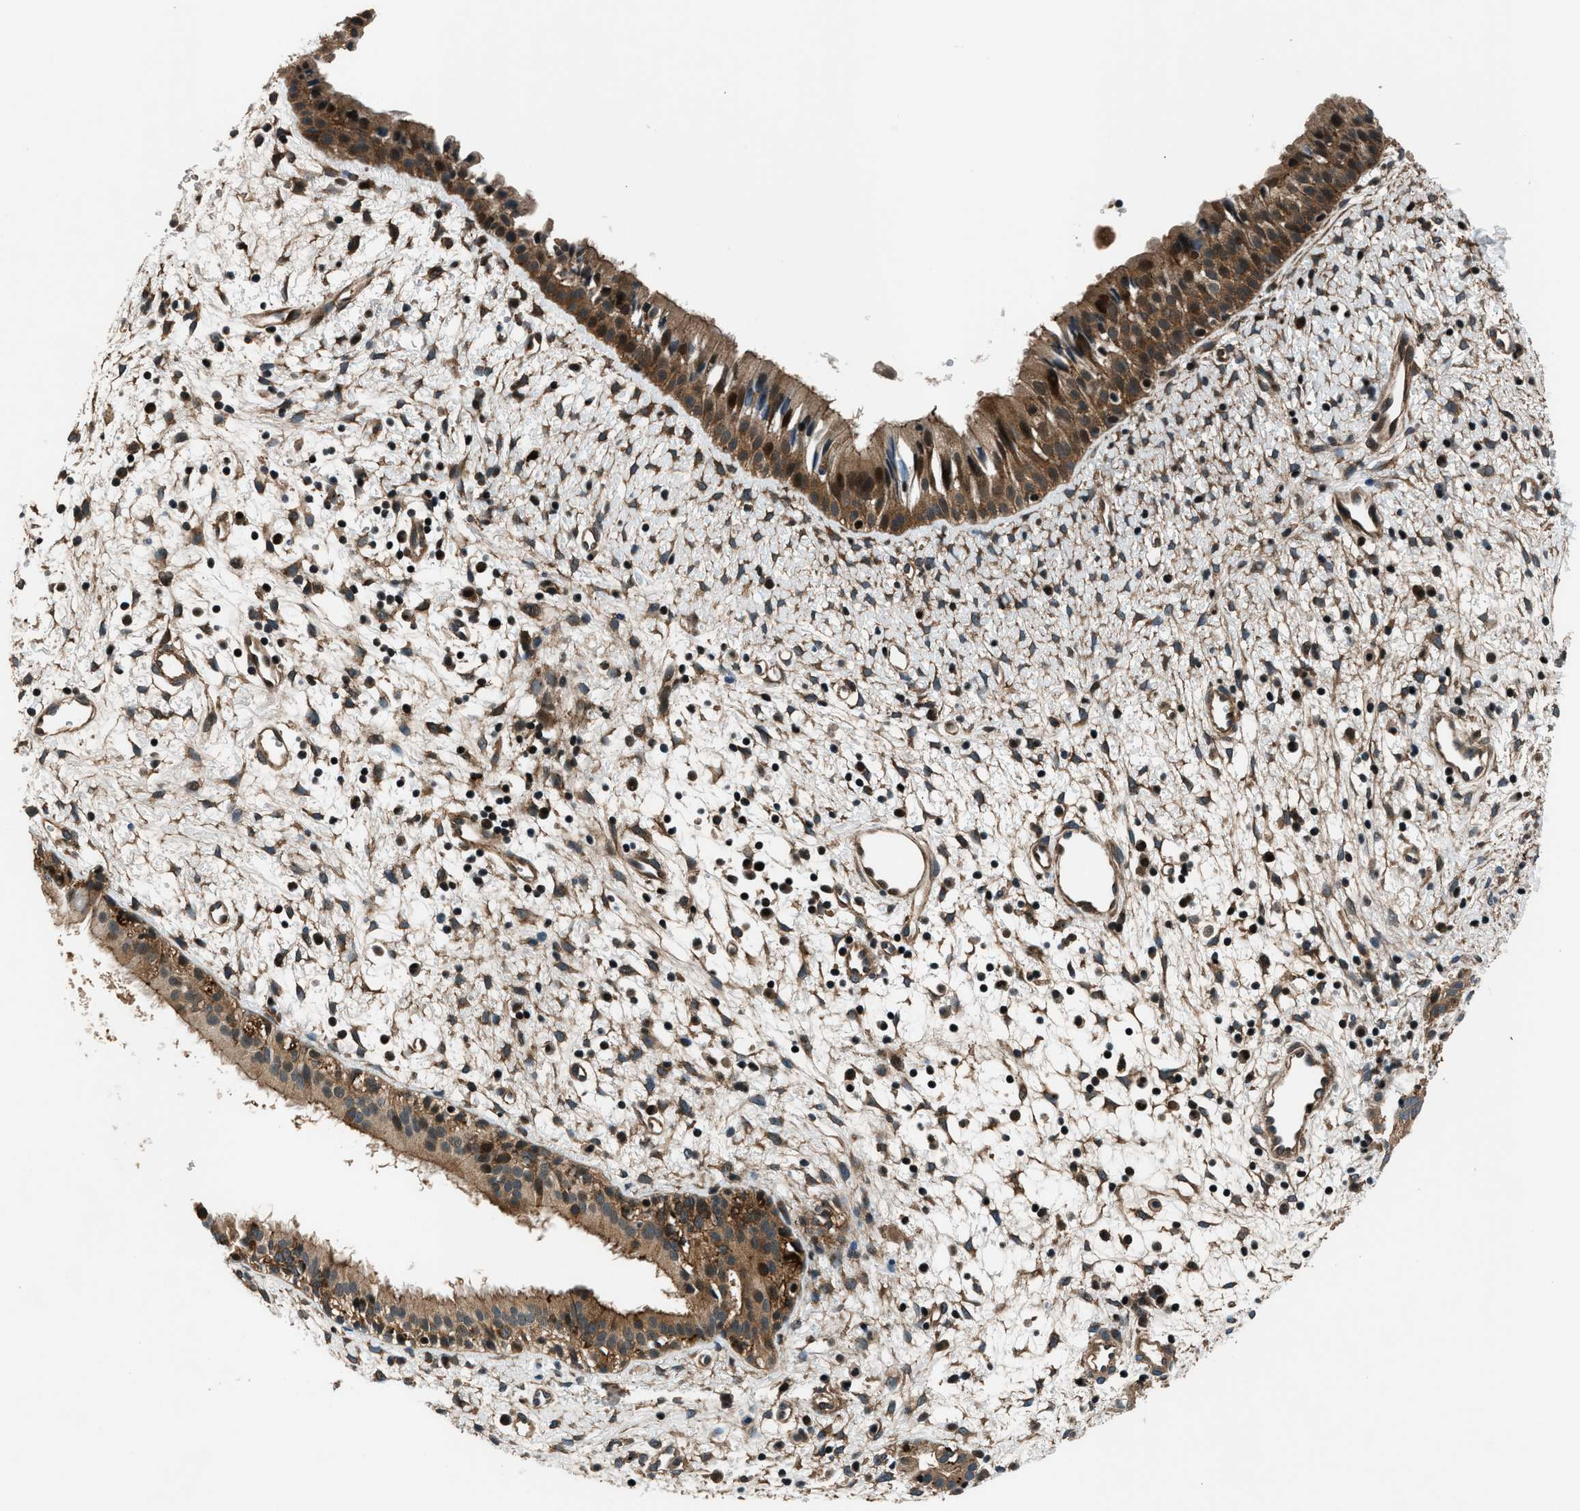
{"staining": {"intensity": "strong", "quantity": ">75%", "location": "cytoplasmic/membranous,nuclear"}, "tissue": "nasopharynx", "cell_type": "Respiratory epithelial cells", "image_type": "normal", "snomed": [{"axis": "morphology", "description": "Normal tissue, NOS"}, {"axis": "topography", "description": "Nasopharynx"}], "caption": "Immunohistochemistry of unremarkable nasopharynx shows high levels of strong cytoplasmic/membranous,nuclear staining in approximately >75% of respiratory epithelial cells. (Brightfield microscopy of DAB IHC at high magnification).", "gene": "ARHGEF11", "patient": {"sex": "male", "age": 22}}